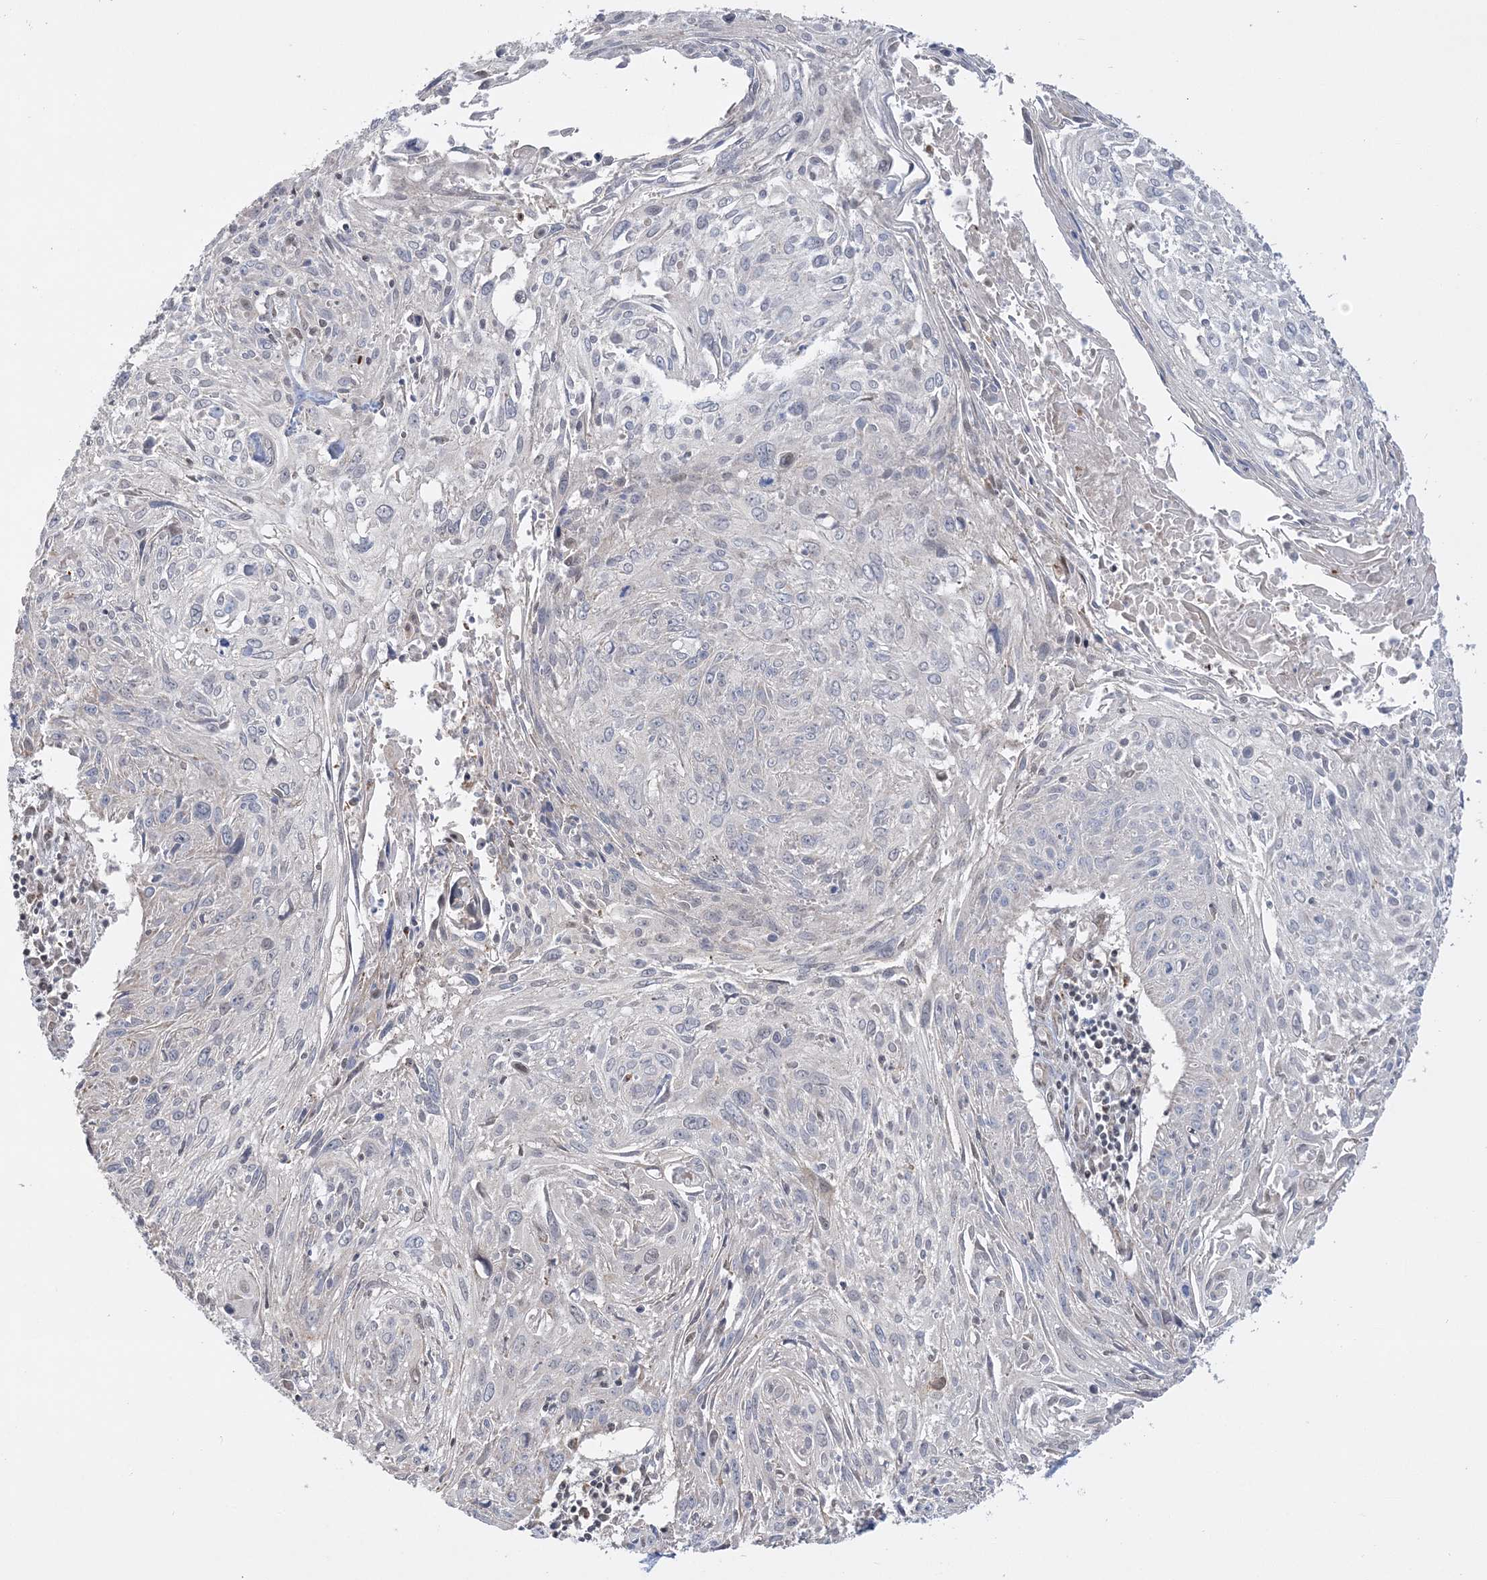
{"staining": {"intensity": "negative", "quantity": "none", "location": "none"}, "tissue": "cervical cancer", "cell_type": "Tumor cells", "image_type": "cancer", "snomed": [{"axis": "morphology", "description": "Squamous cell carcinoma, NOS"}, {"axis": "topography", "description": "Cervix"}], "caption": "A photomicrograph of human cervical squamous cell carcinoma is negative for staining in tumor cells.", "gene": "GRSF1", "patient": {"sex": "female", "age": 51}}